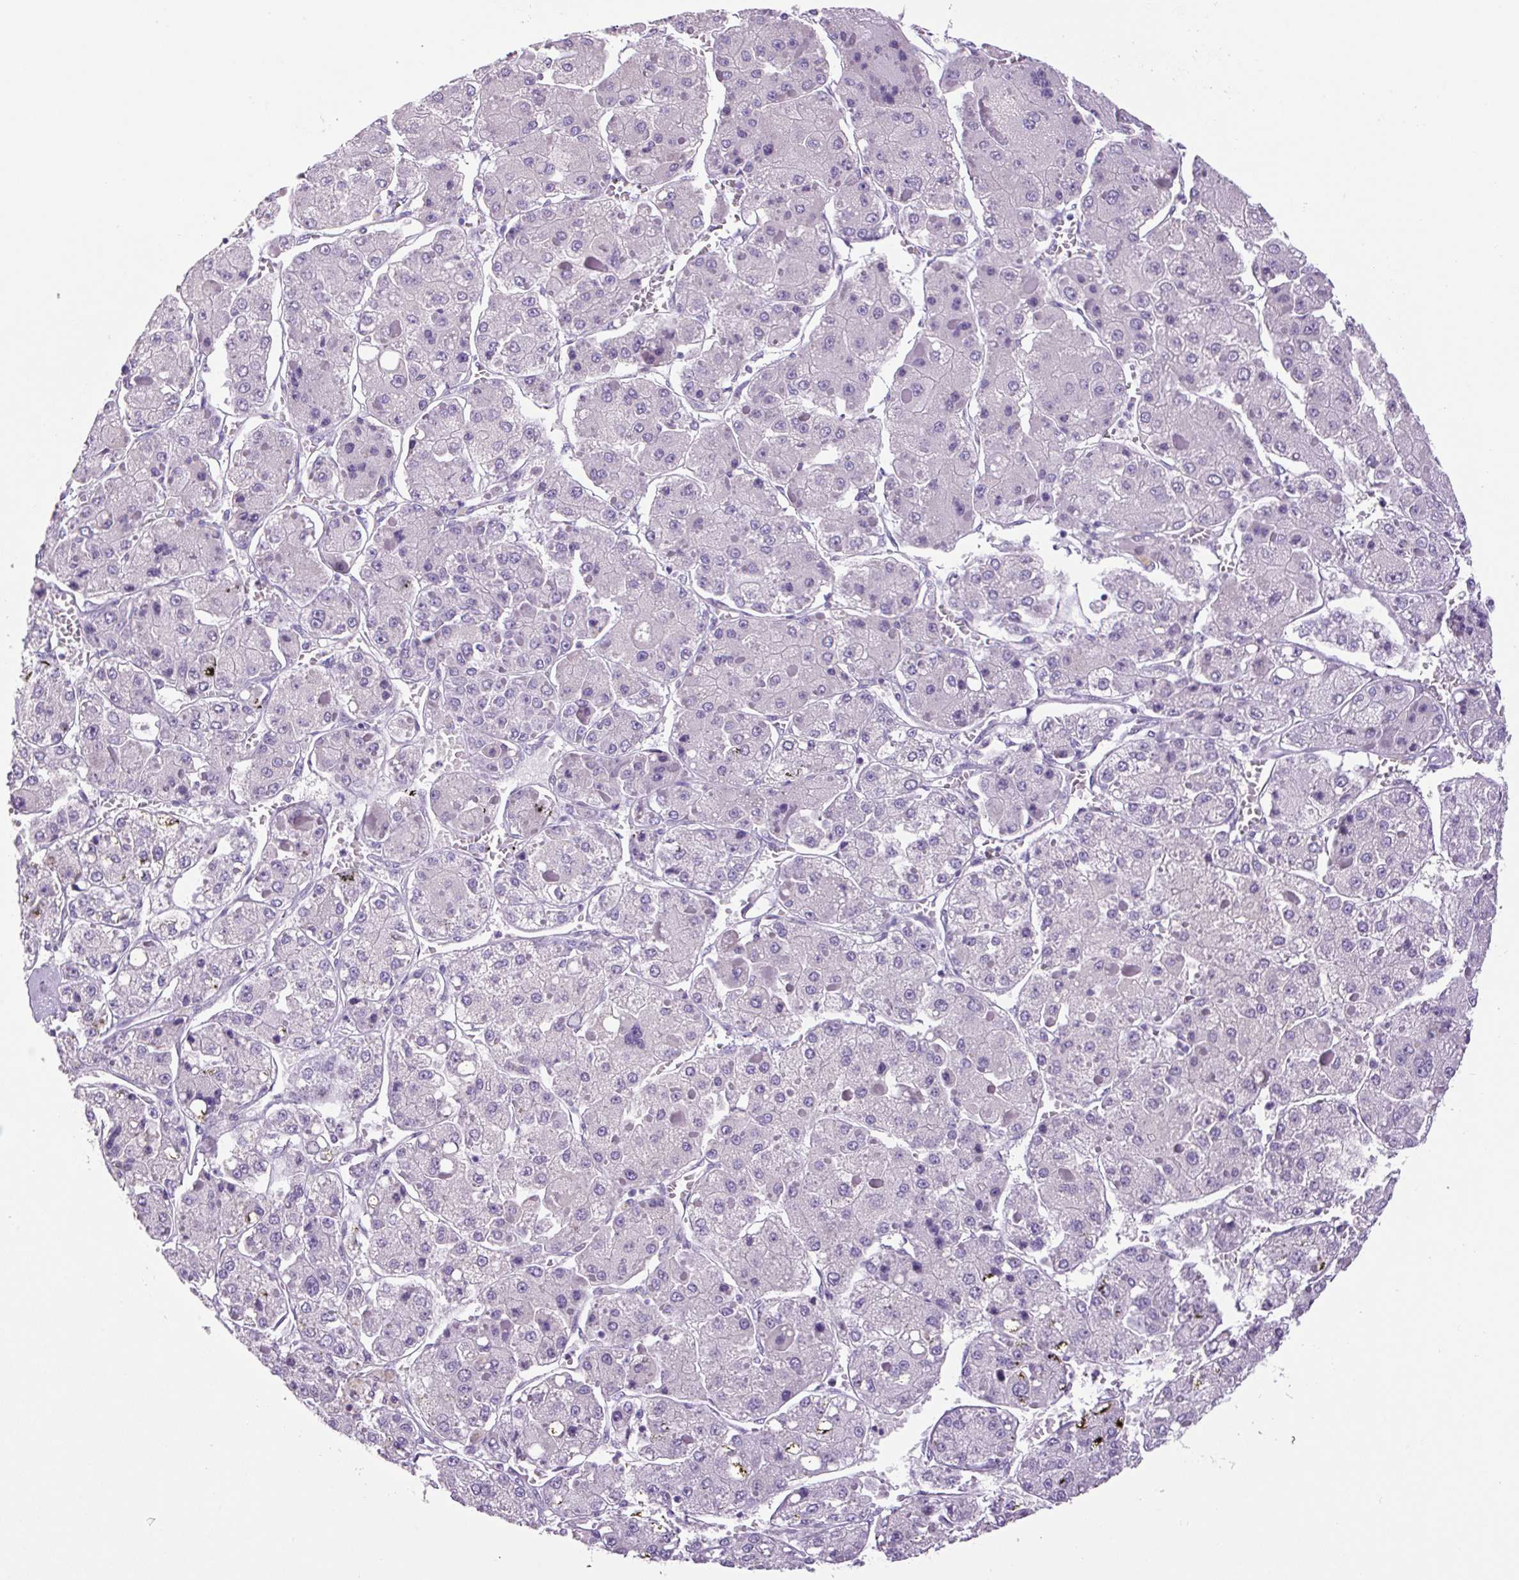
{"staining": {"intensity": "negative", "quantity": "none", "location": "none"}, "tissue": "liver cancer", "cell_type": "Tumor cells", "image_type": "cancer", "snomed": [{"axis": "morphology", "description": "Carcinoma, Hepatocellular, NOS"}, {"axis": "topography", "description": "Liver"}], "caption": "Liver hepatocellular carcinoma was stained to show a protein in brown. There is no significant positivity in tumor cells. Nuclei are stained in blue.", "gene": "CHGA", "patient": {"sex": "female", "age": 73}}